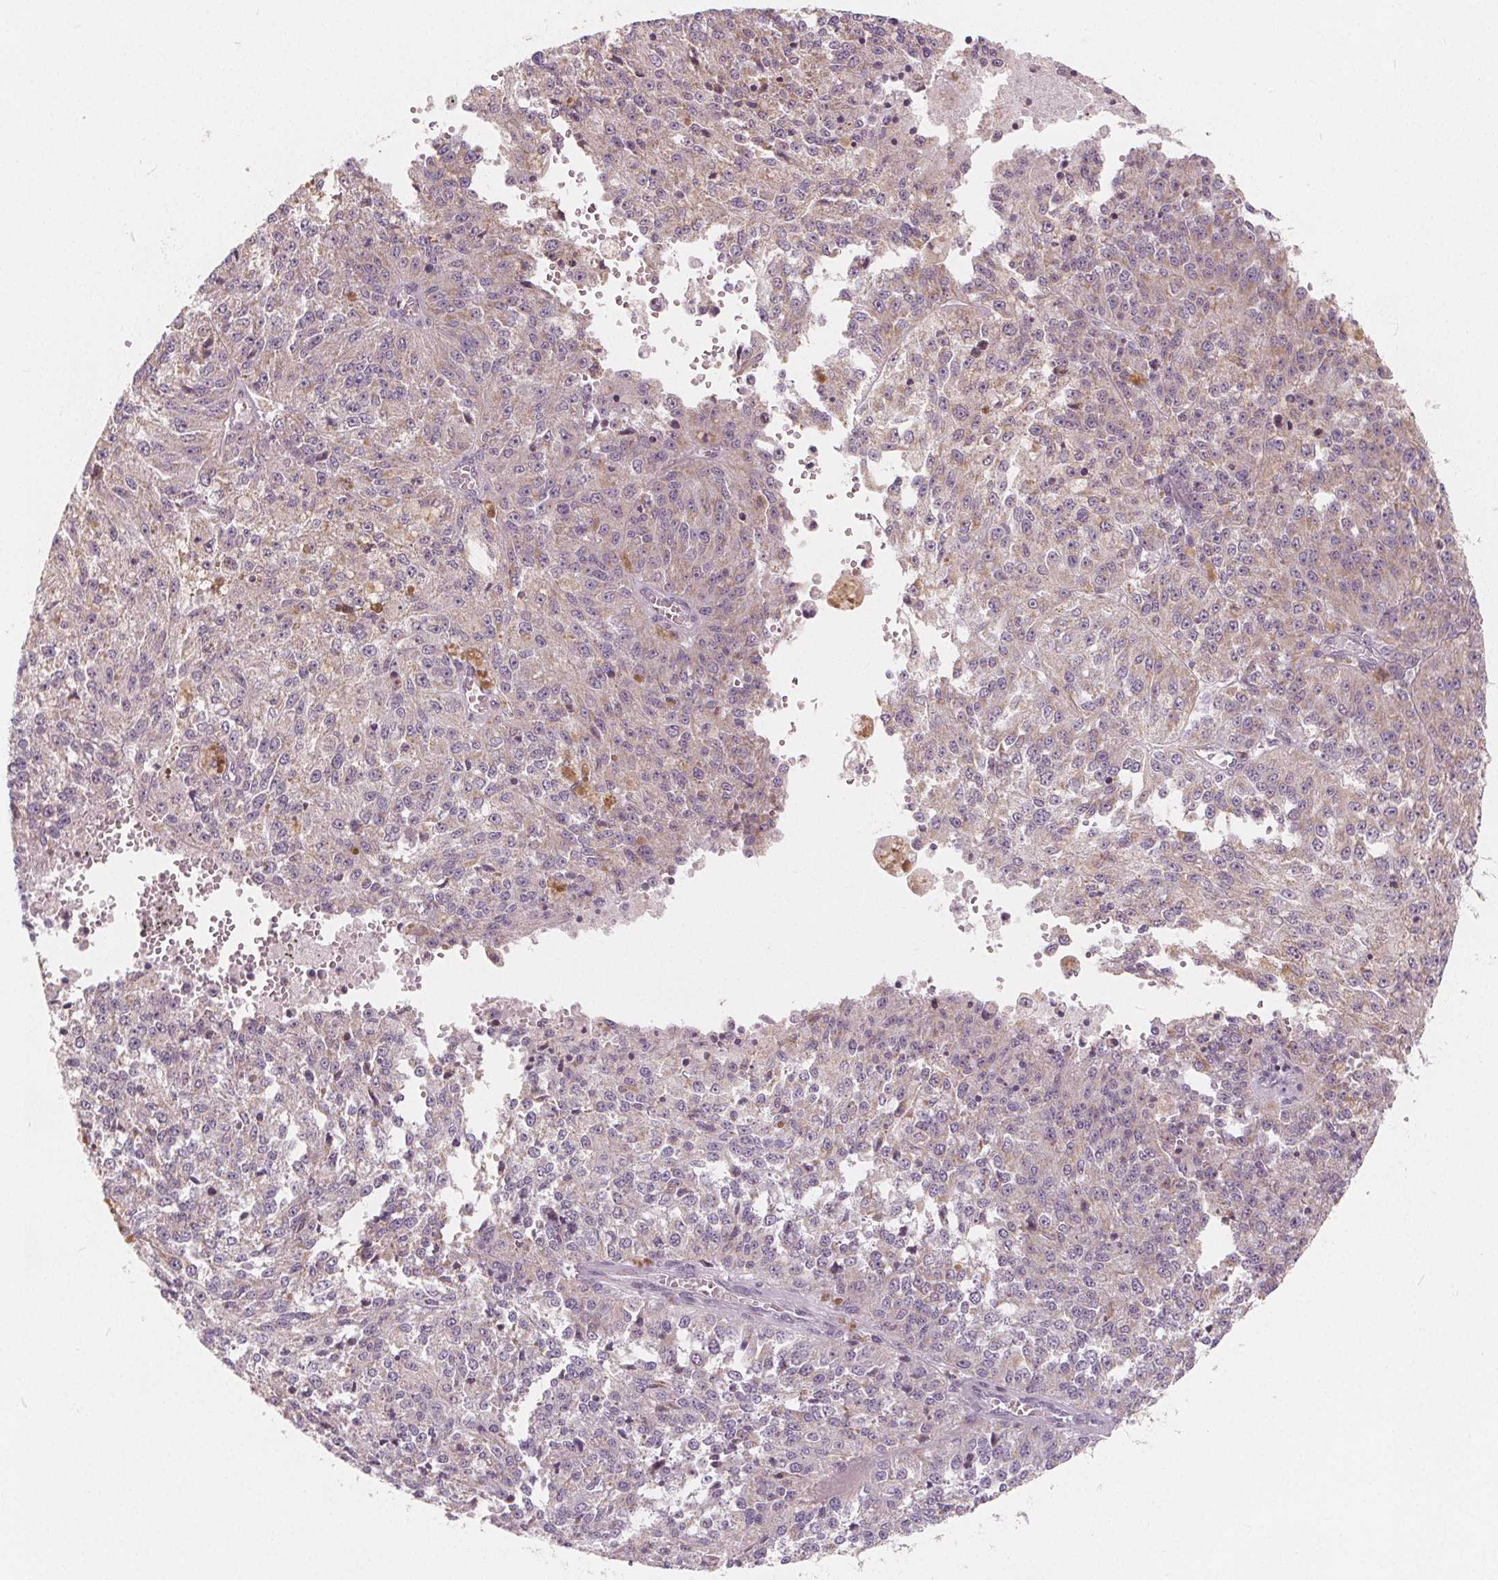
{"staining": {"intensity": "negative", "quantity": "none", "location": "none"}, "tissue": "melanoma", "cell_type": "Tumor cells", "image_type": "cancer", "snomed": [{"axis": "morphology", "description": "Malignant melanoma, Metastatic site"}, {"axis": "topography", "description": "Lymph node"}], "caption": "A micrograph of human malignant melanoma (metastatic site) is negative for staining in tumor cells. Brightfield microscopy of IHC stained with DAB (3,3'-diaminobenzidine) (brown) and hematoxylin (blue), captured at high magnification.", "gene": "NUP210L", "patient": {"sex": "female", "age": 64}}